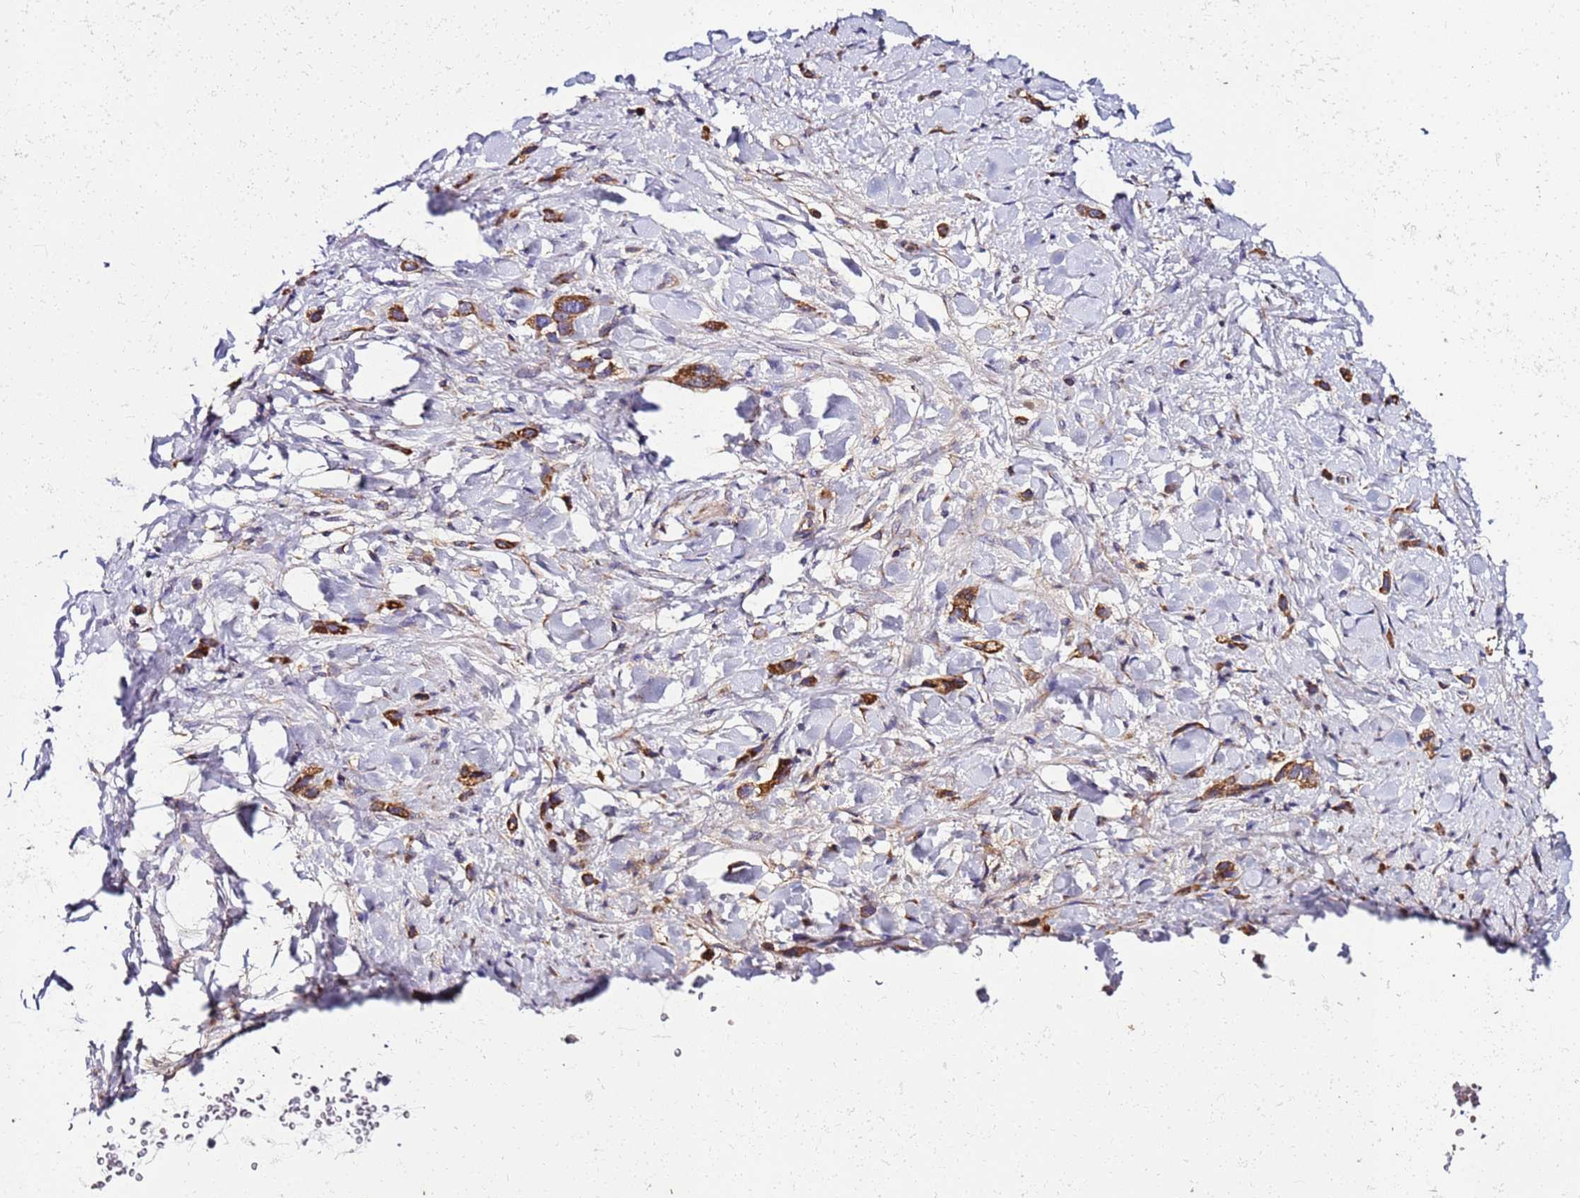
{"staining": {"intensity": "moderate", "quantity": ">75%", "location": "cytoplasmic/membranous"}, "tissue": "stomach cancer", "cell_type": "Tumor cells", "image_type": "cancer", "snomed": [{"axis": "morphology", "description": "Adenocarcinoma, NOS"}, {"axis": "topography", "description": "Stomach"}], "caption": "Tumor cells exhibit moderate cytoplasmic/membranous expression in approximately >75% of cells in stomach adenocarcinoma.", "gene": "C19orf12", "patient": {"sex": "female", "age": 65}}